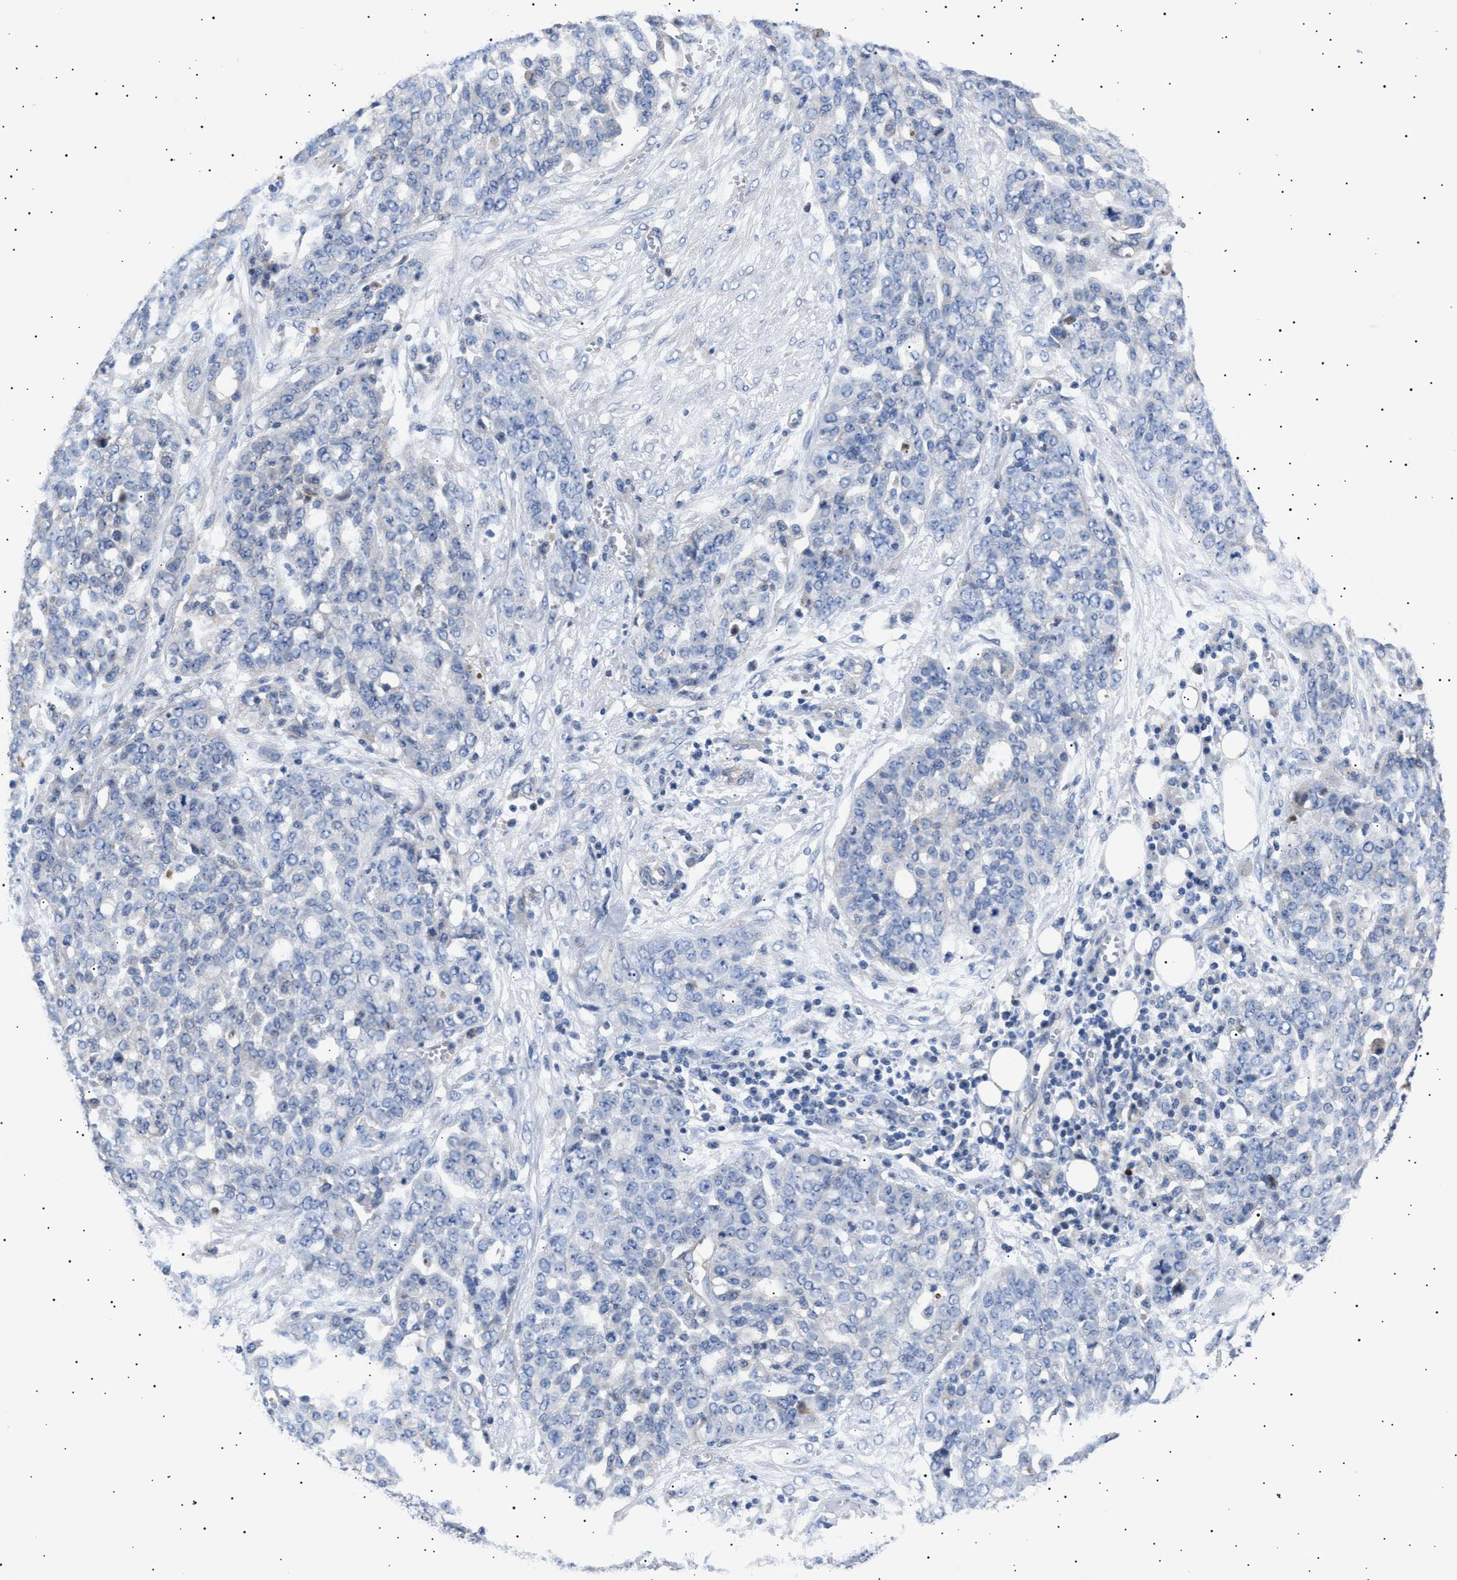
{"staining": {"intensity": "negative", "quantity": "none", "location": "none"}, "tissue": "ovarian cancer", "cell_type": "Tumor cells", "image_type": "cancer", "snomed": [{"axis": "morphology", "description": "Cystadenocarcinoma, serous, NOS"}, {"axis": "topography", "description": "Soft tissue"}, {"axis": "topography", "description": "Ovary"}], "caption": "Immunohistochemical staining of ovarian cancer (serous cystadenocarcinoma) displays no significant expression in tumor cells. (DAB (3,3'-diaminobenzidine) immunohistochemistry visualized using brightfield microscopy, high magnification).", "gene": "HEMGN", "patient": {"sex": "female", "age": 57}}